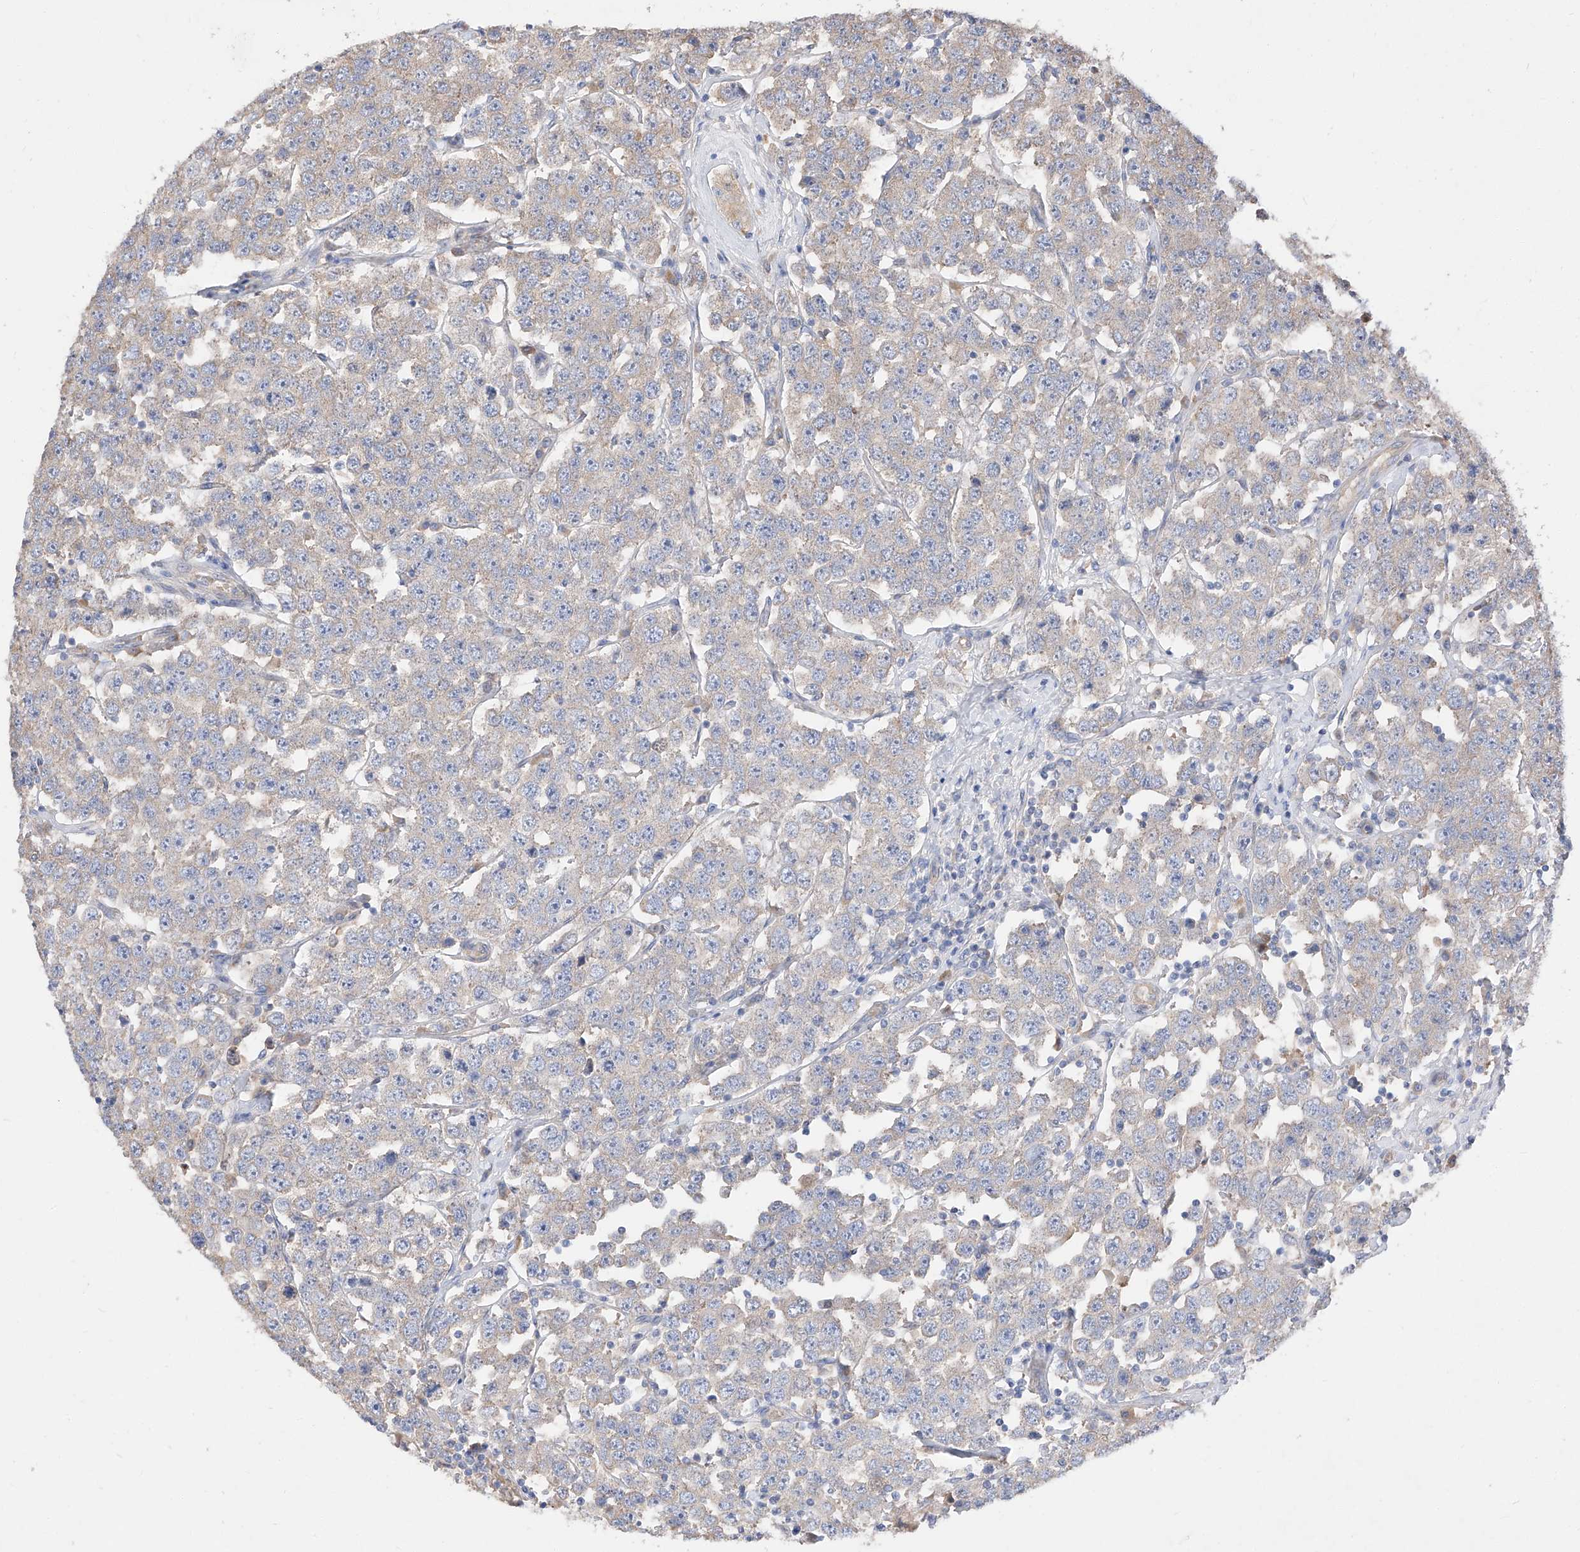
{"staining": {"intensity": "negative", "quantity": "none", "location": "none"}, "tissue": "testis cancer", "cell_type": "Tumor cells", "image_type": "cancer", "snomed": [{"axis": "morphology", "description": "Seminoma, NOS"}, {"axis": "topography", "description": "Testis"}], "caption": "The photomicrograph shows no significant expression in tumor cells of seminoma (testis).", "gene": "DIRAS3", "patient": {"sex": "male", "age": 28}}